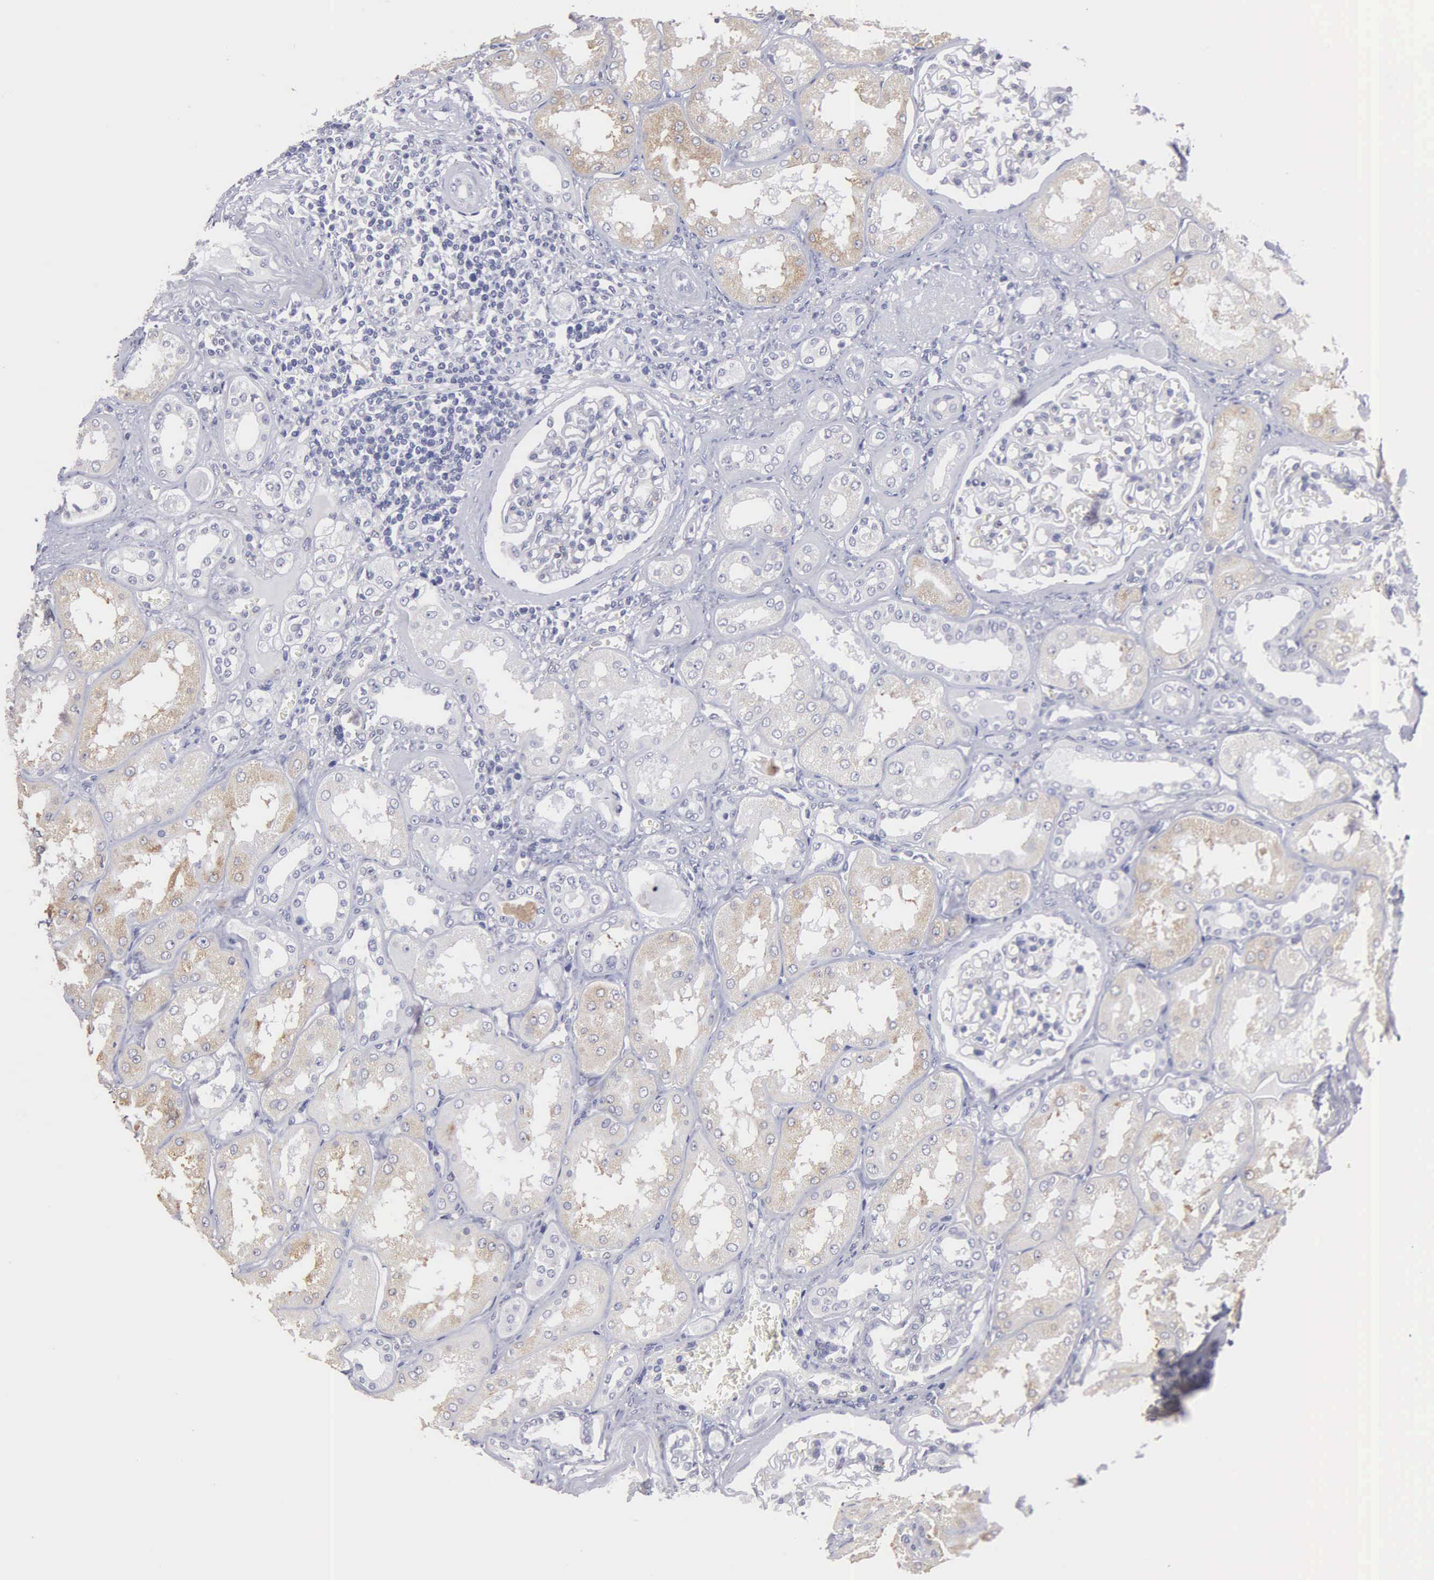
{"staining": {"intensity": "negative", "quantity": "none", "location": "none"}, "tissue": "kidney", "cell_type": "Cells in glomeruli", "image_type": "normal", "snomed": [{"axis": "morphology", "description": "Normal tissue, NOS"}, {"axis": "topography", "description": "Kidney"}], "caption": "High magnification brightfield microscopy of unremarkable kidney stained with DAB (3,3'-diaminobenzidine) (brown) and counterstained with hematoxylin (blue): cells in glomeruli show no significant positivity. (Brightfield microscopy of DAB immunohistochemistry at high magnification).", "gene": "LIN52", "patient": {"sex": "male", "age": 61}}